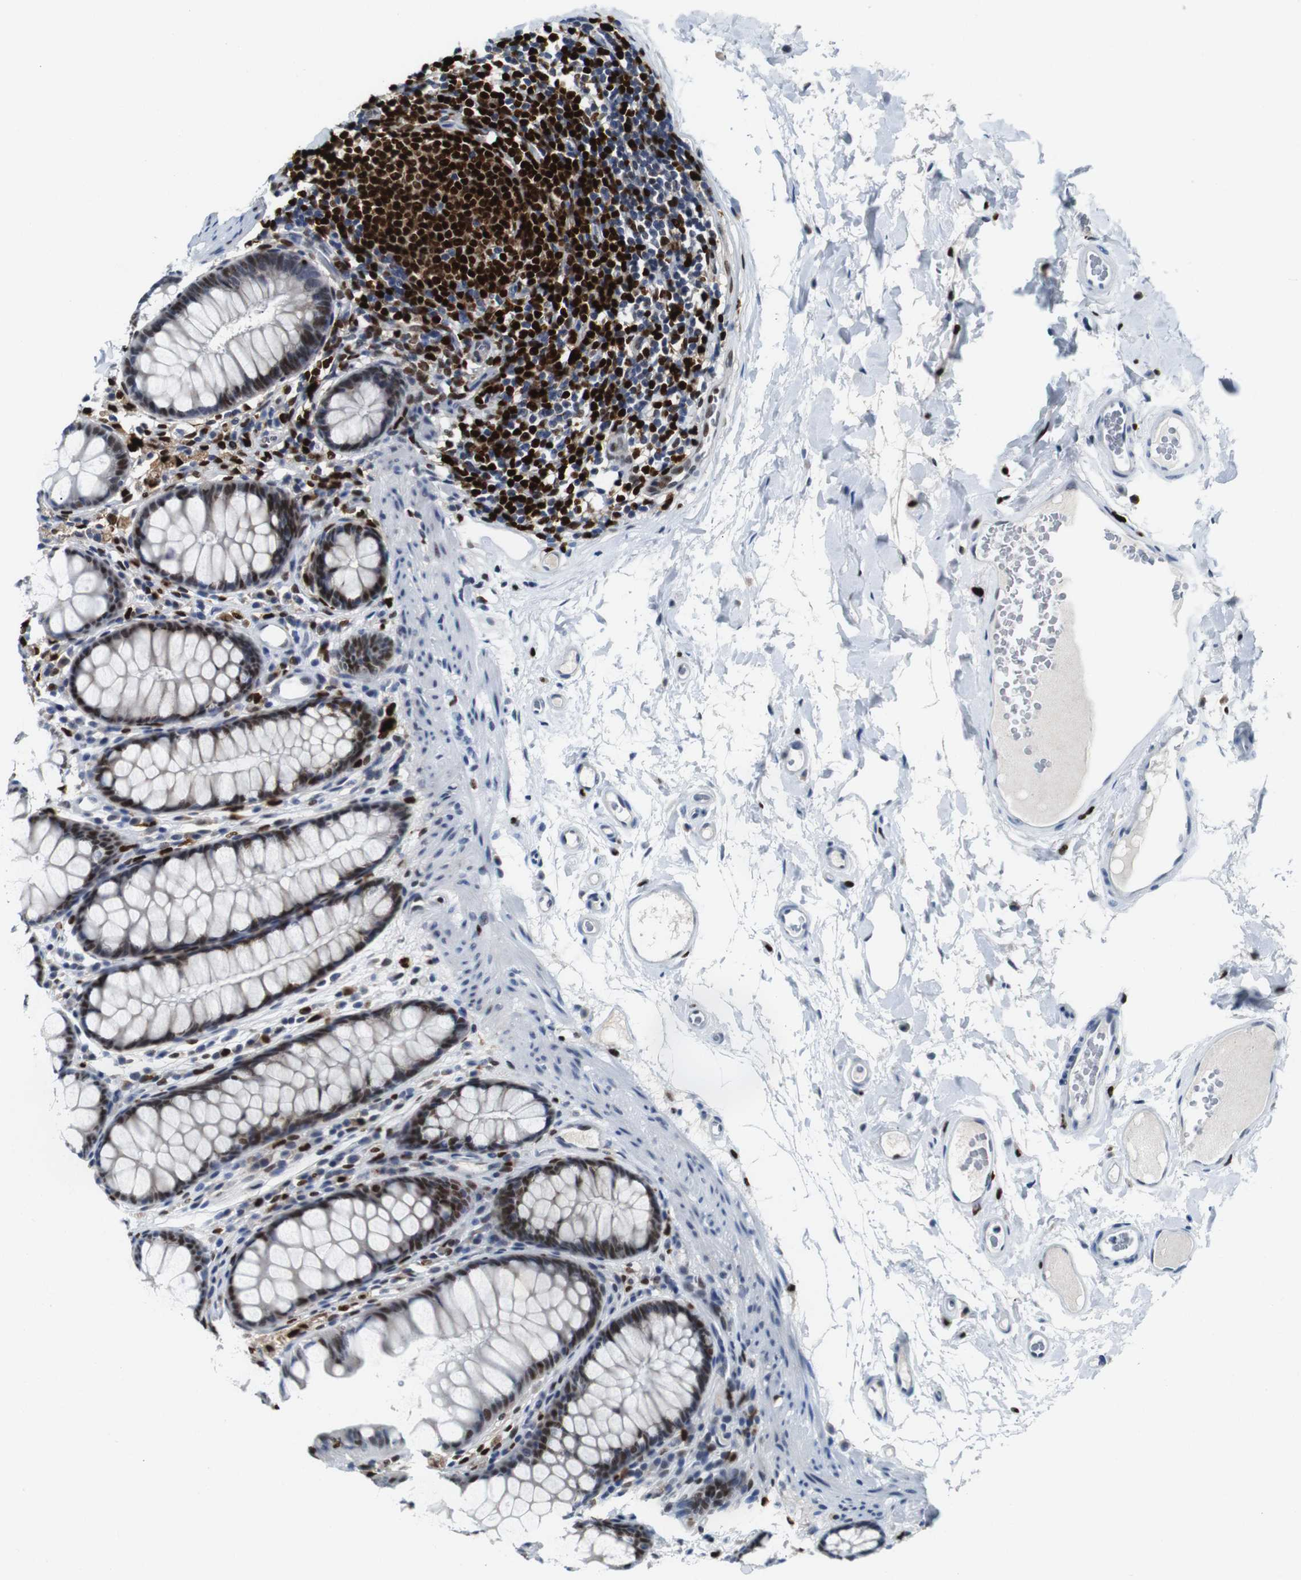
{"staining": {"intensity": "negative", "quantity": "none", "location": "none"}, "tissue": "colon", "cell_type": "Endothelial cells", "image_type": "normal", "snomed": [{"axis": "morphology", "description": "Normal tissue, NOS"}, {"axis": "topography", "description": "Colon"}], "caption": "Immunohistochemistry (IHC) micrograph of normal human colon stained for a protein (brown), which reveals no positivity in endothelial cells.", "gene": "IRF8", "patient": {"sex": "female", "age": 55}}